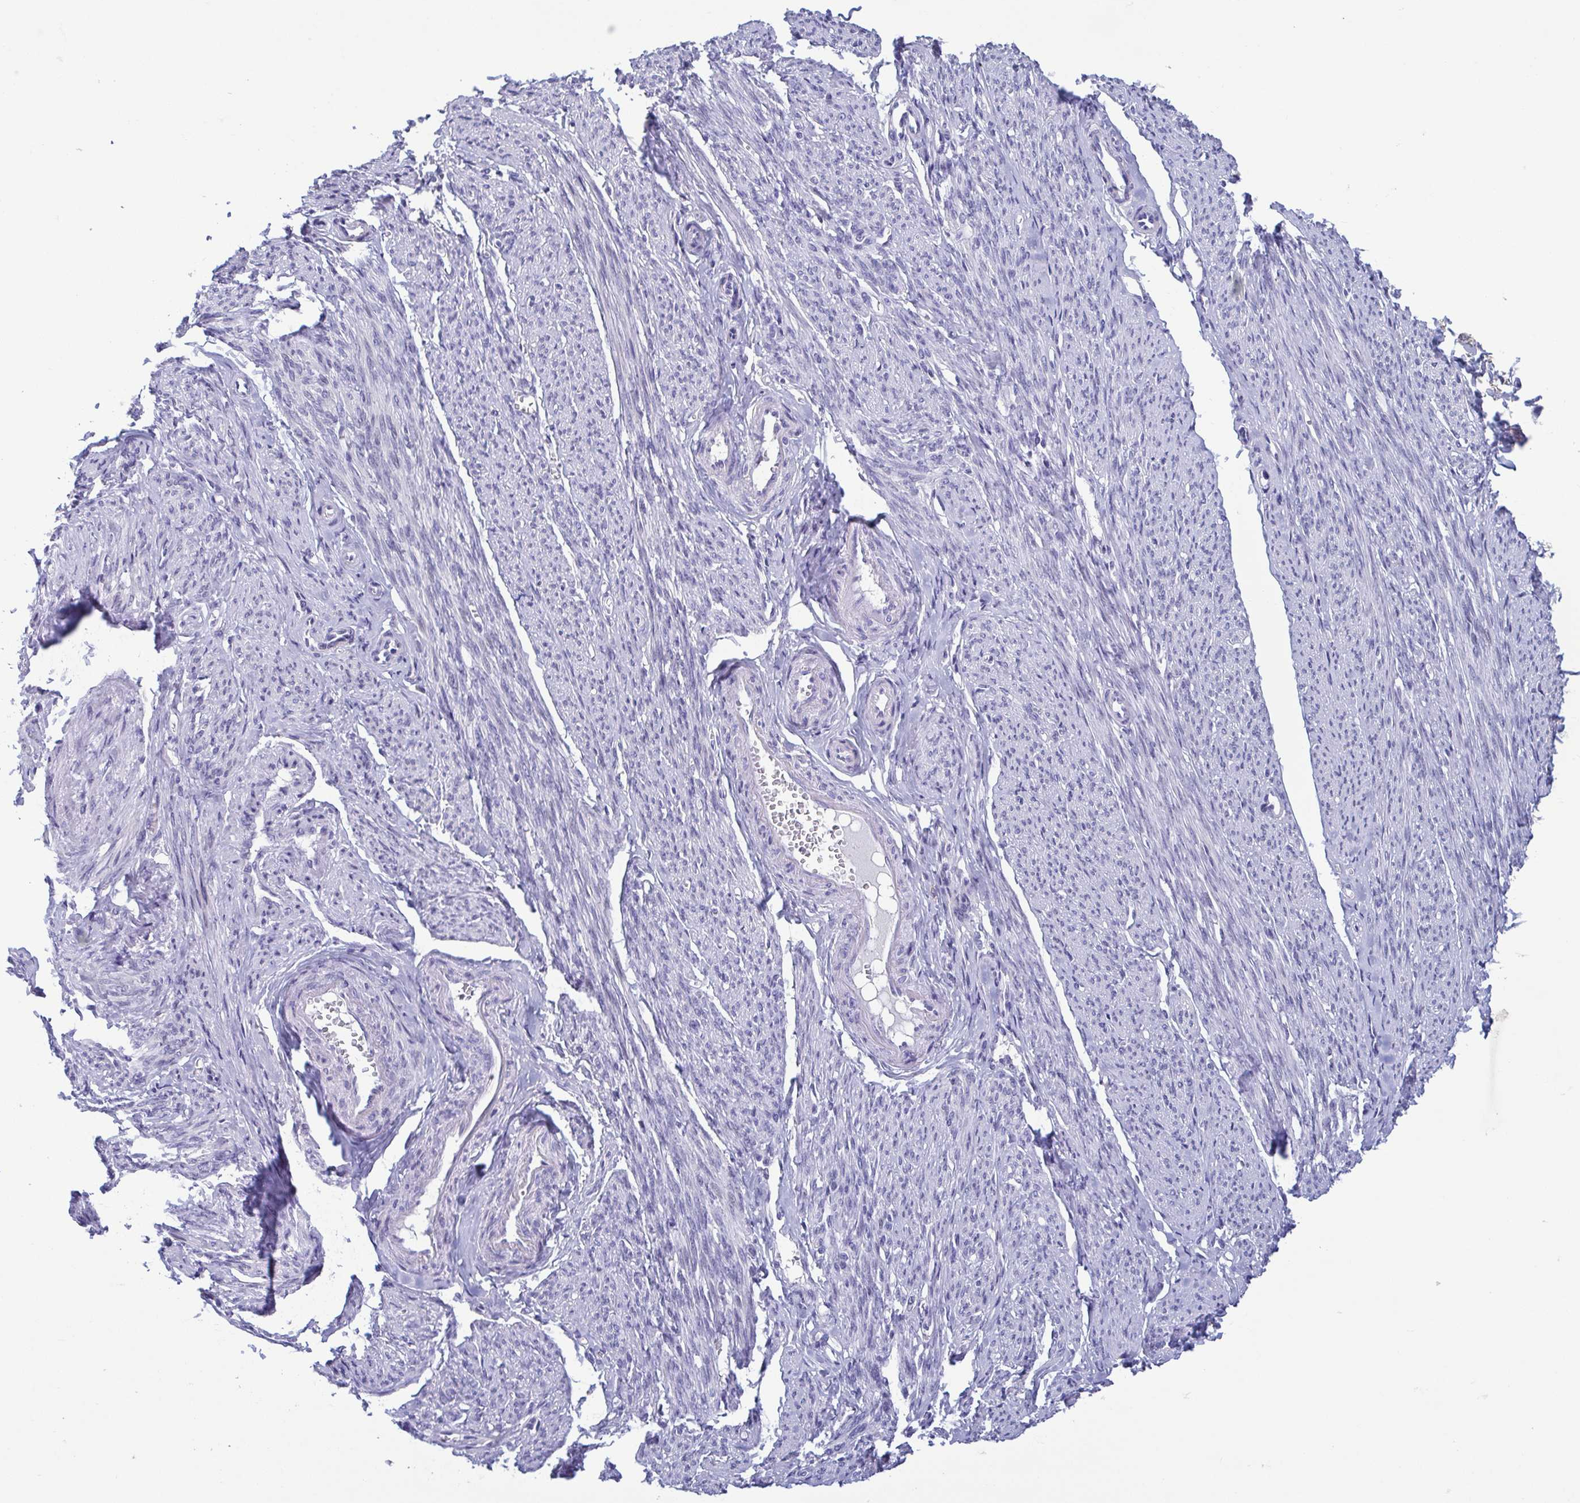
{"staining": {"intensity": "negative", "quantity": "none", "location": "none"}, "tissue": "smooth muscle", "cell_type": "Smooth muscle cells", "image_type": "normal", "snomed": [{"axis": "morphology", "description": "Normal tissue, NOS"}, {"axis": "topography", "description": "Smooth muscle"}], "caption": "Benign smooth muscle was stained to show a protein in brown. There is no significant expression in smooth muscle cells.", "gene": "PERM1", "patient": {"sex": "female", "age": 65}}